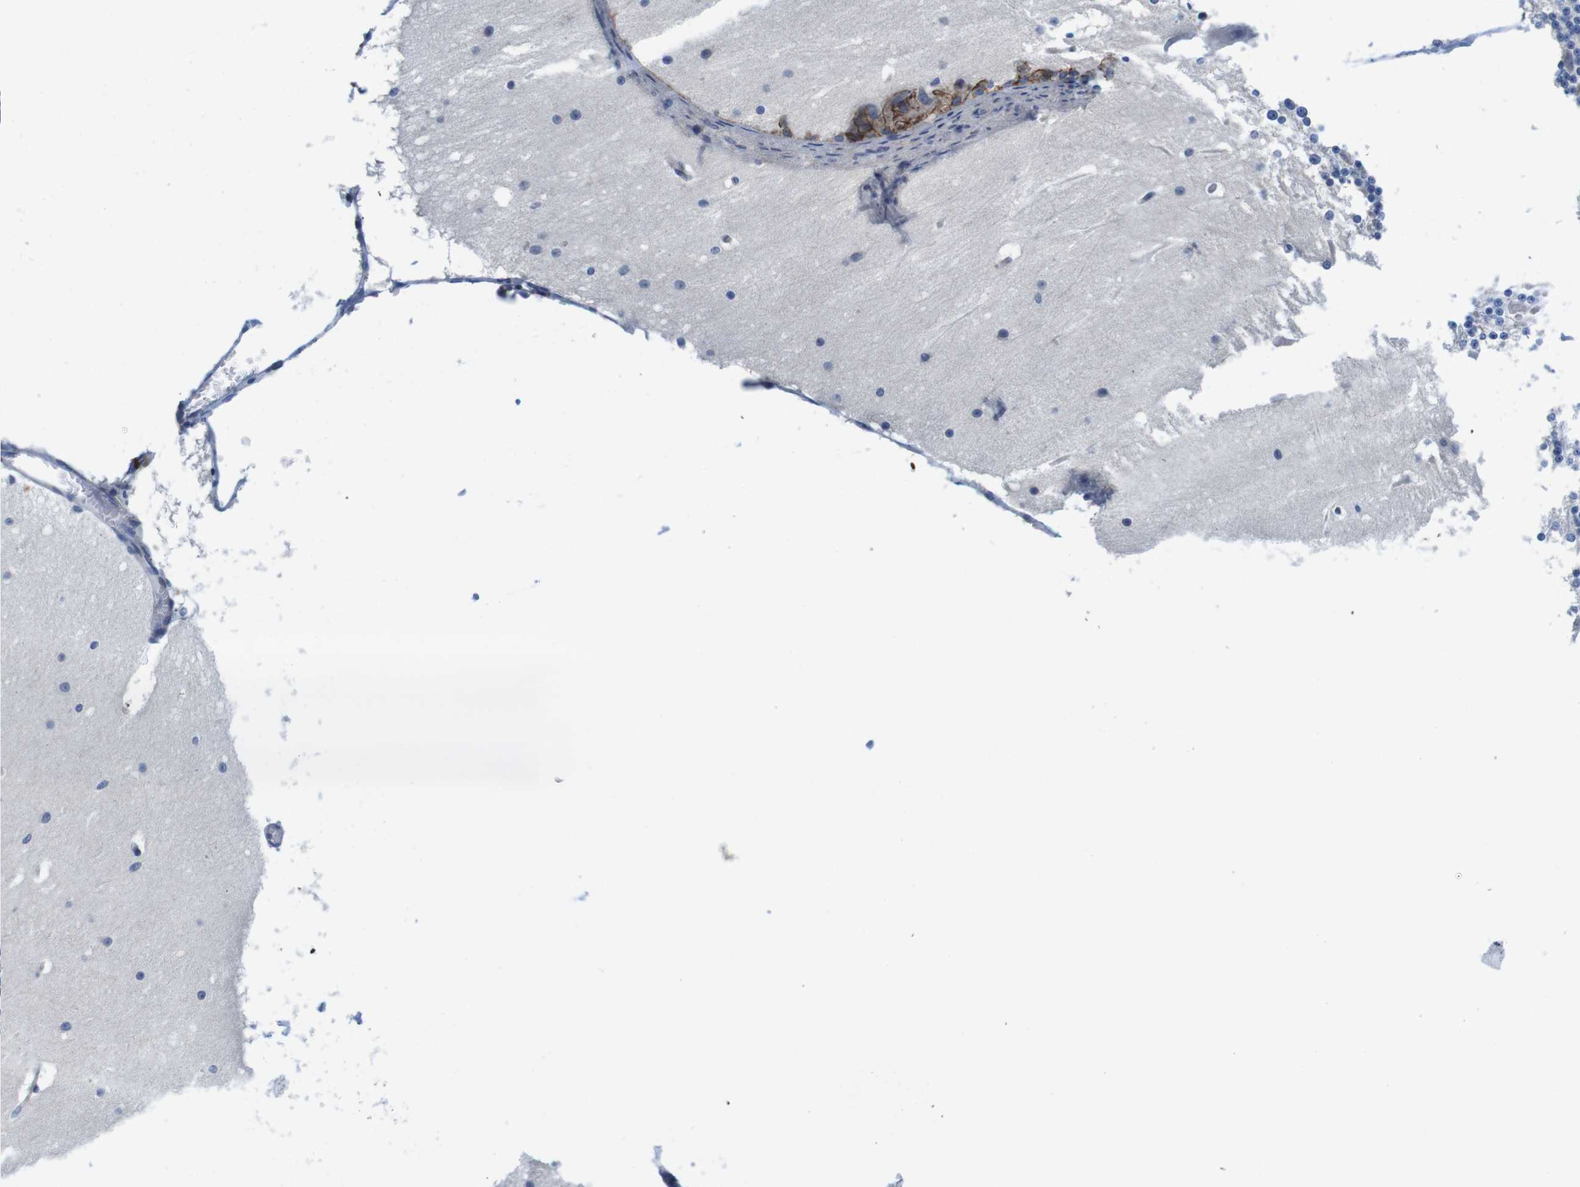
{"staining": {"intensity": "negative", "quantity": "none", "location": "none"}, "tissue": "cerebellum", "cell_type": "Cells in granular layer", "image_type": "normal", "snomed": [{"axis": "morphology", "description": "Normal tissue, NOS"}, {"axis": "topography", "description": "Cerebellum"}], "caption": "Immunohistochemical staining of normal human cerebellum reveals no significant positivity in cells in granular layer. Brightfield microscopy of immunohistochemistry stained with DAB (brown) and hematoxylin (blue), captured at high magnification.", "gene": "SCRIB", "patient": {"sex": "female", "age": 19}}